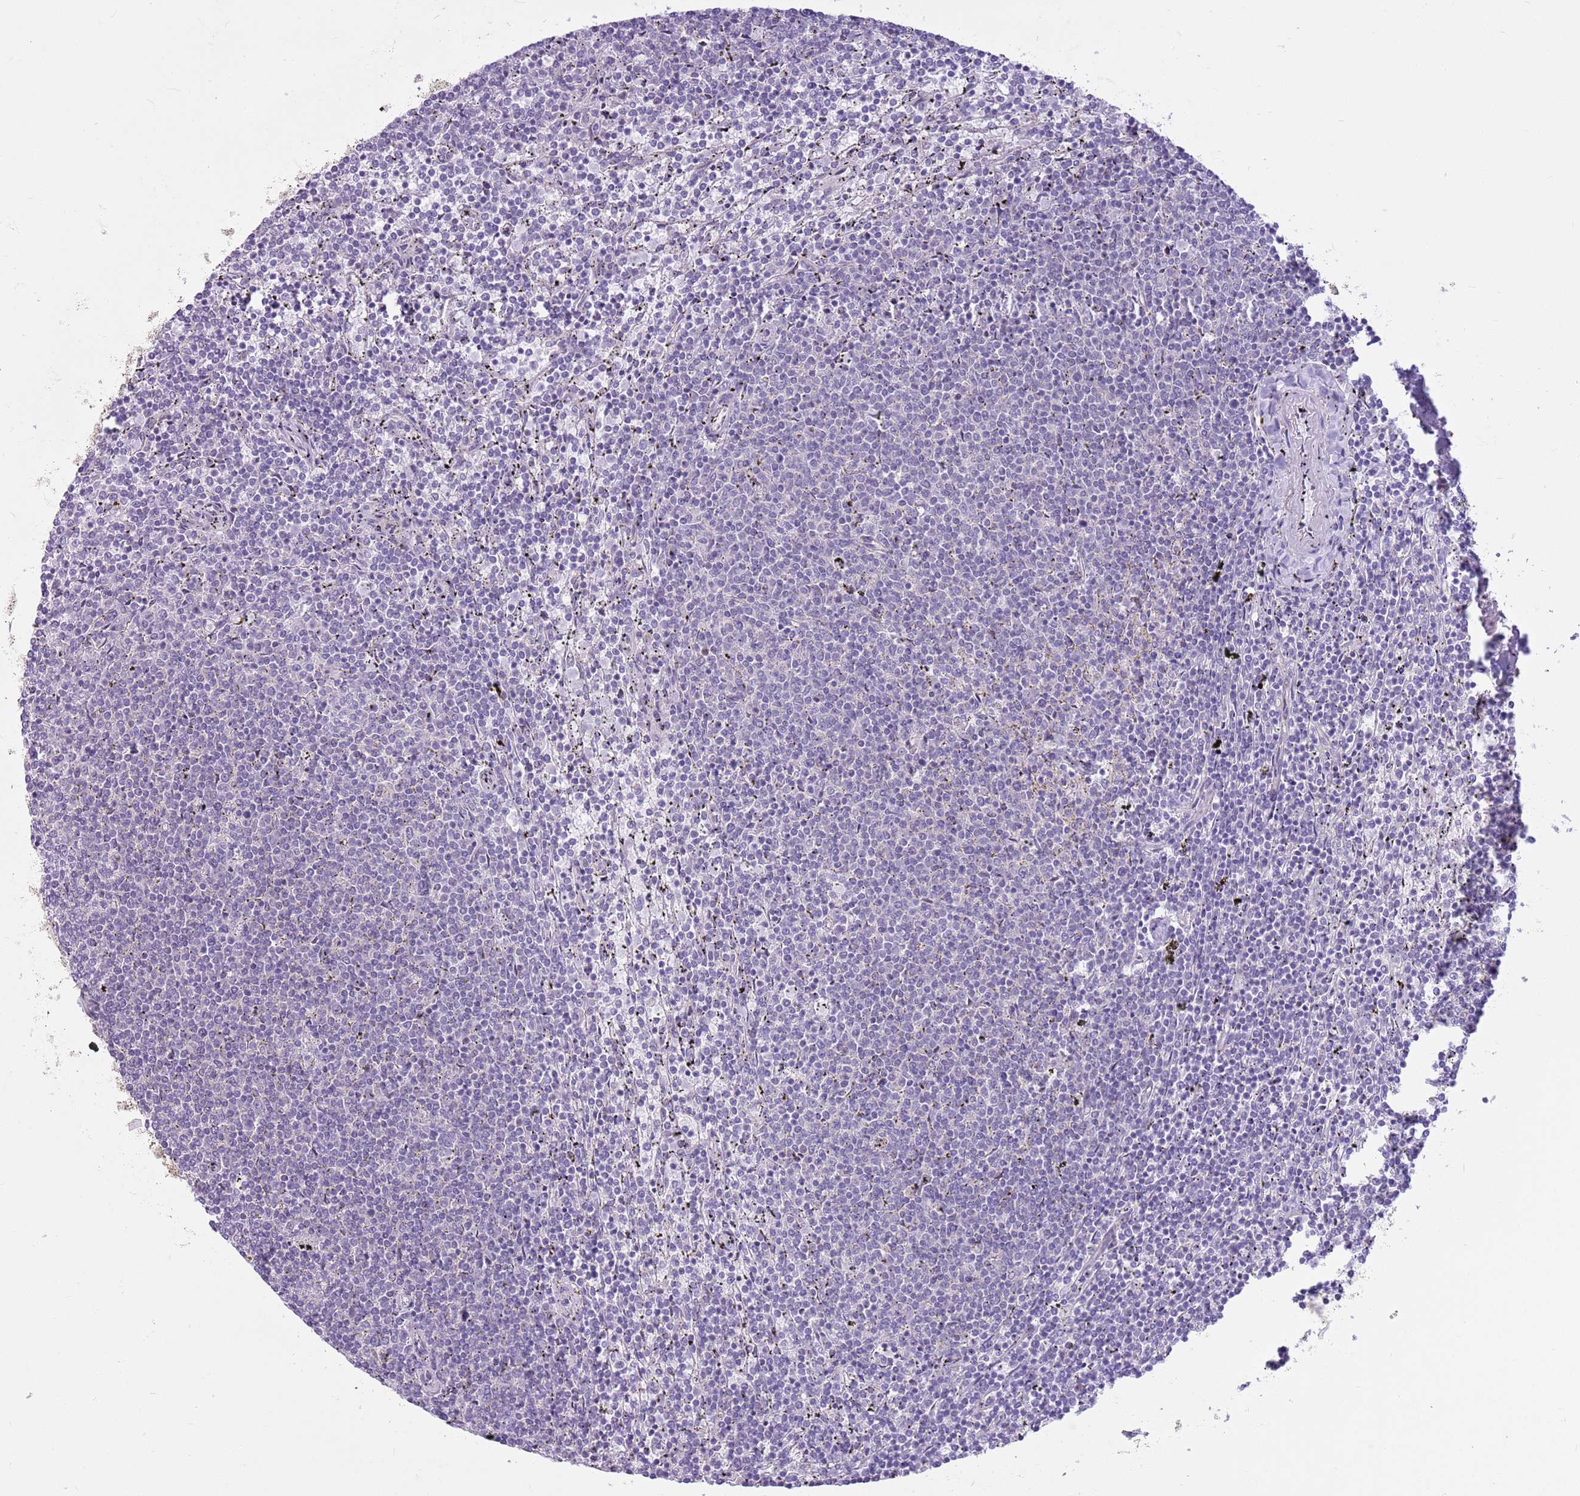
{"staining": {"intensity": "negative", "quantity": "none", "location": "none"}, "tissue": "lymphoma", "cell_type": "Tumor cells", "image_type": "cancer", "snomed": [{"axis": "morphology", "description": "Malignant lymphoma, non-Hodgkin's type, Low grade"}, {"axis": "topography", "description": "Spleen"}], "caption": "DAB immunohistochemical staining of human malignant lymphoma, non-Hodgkin's type (low-grade) displays no significant staining in tumor cells.", "gene": "PARP8", "patient": {"sex": "female", "age": 50}}